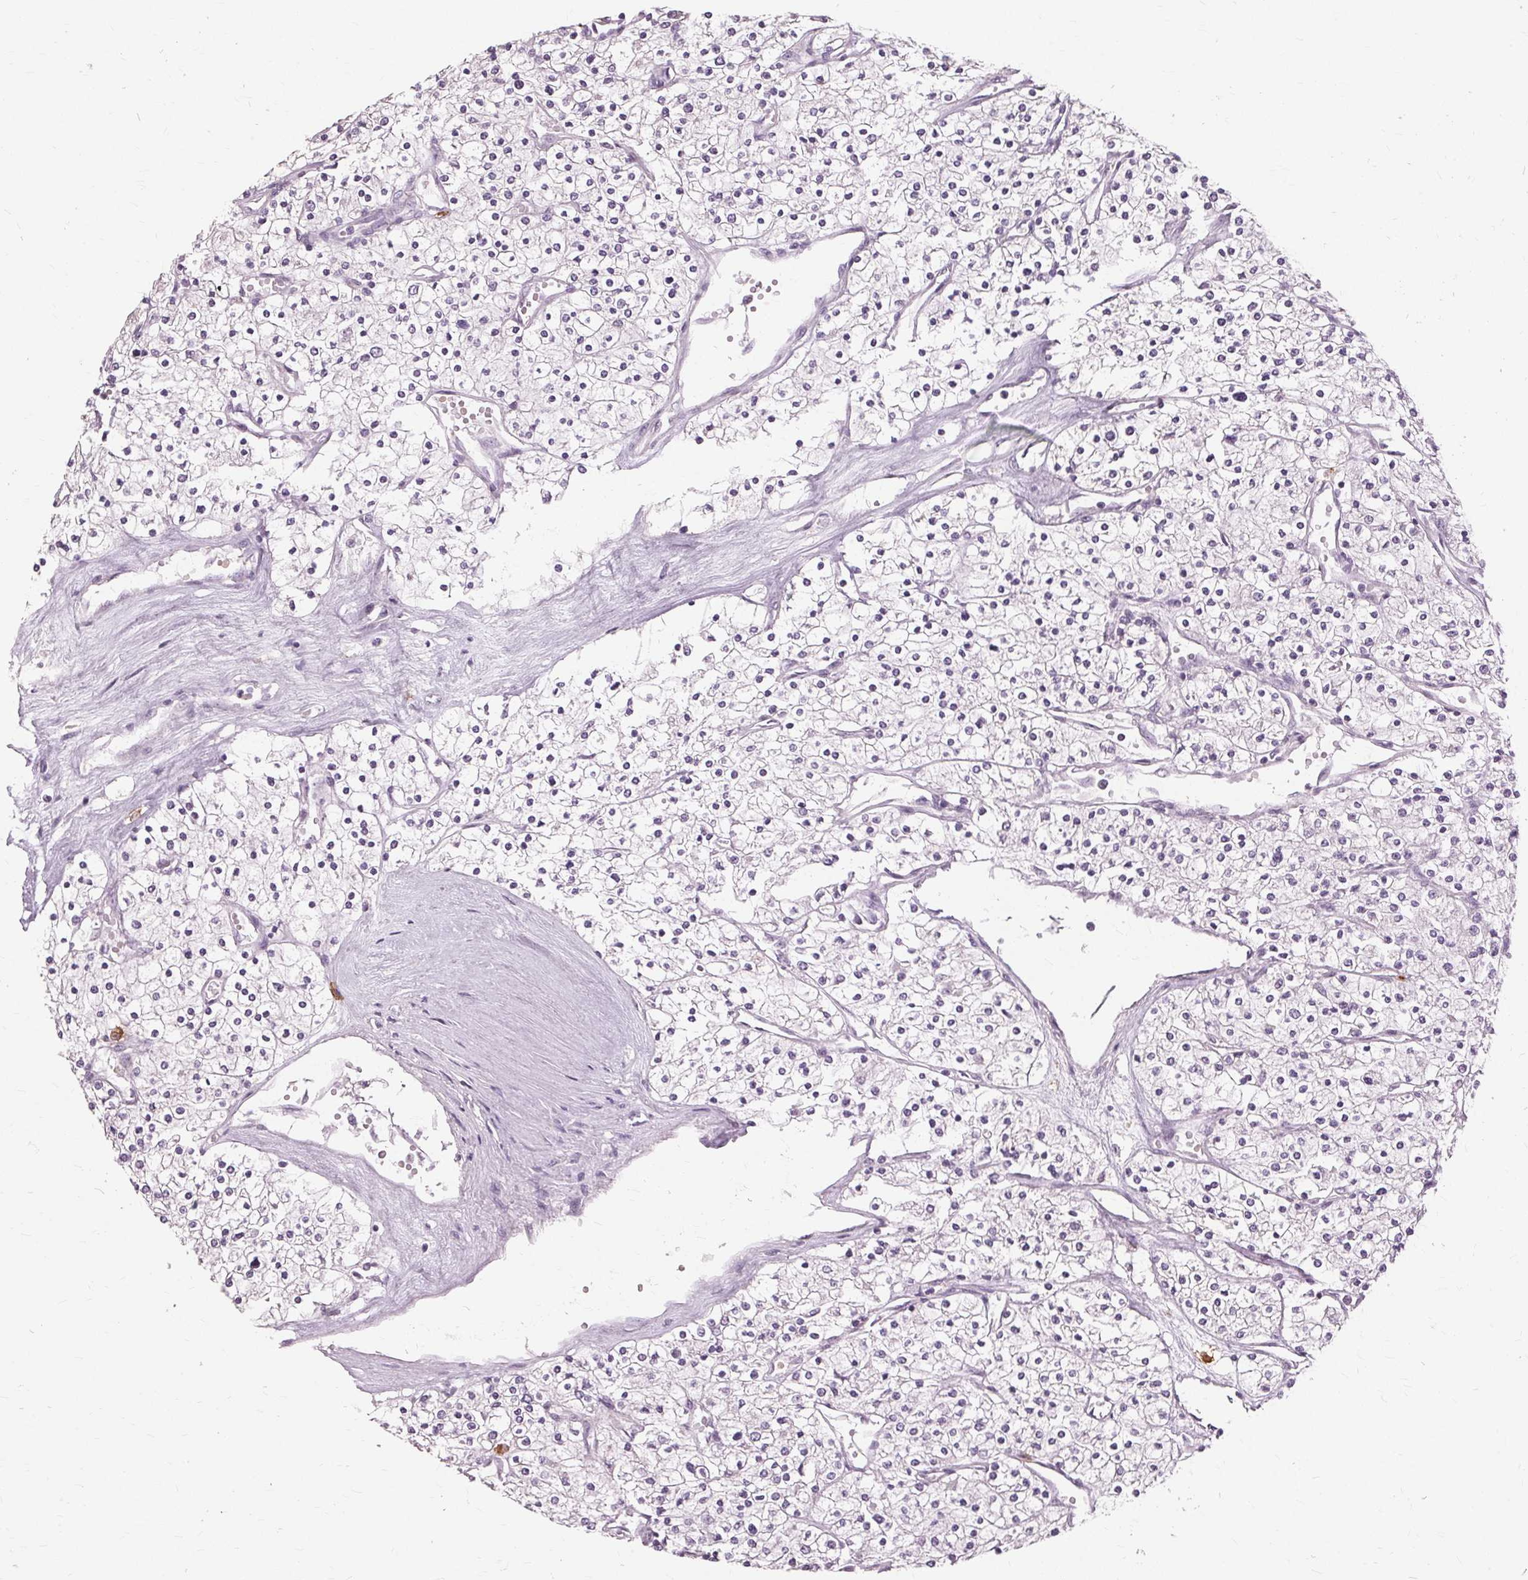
{"staining": {"intensity": "negative", "quantity": "none", "location": "none"}, "tissue": "renal cancer", "cell_type": "Tumor cells", "image_type": "cancer", "snomed": [{"axis": "morphology", "description": "Adenocarcinoma, NOS"}, {"axis": "topography", "description": "Kidney"}], "caption": "Immunohistochemical staining of renal cancer (adenocarcinoma) reveals no significant positivity in tumor cells.", "gene": "SIGLEC6", "patient": {"sex": "male", "age": 80}}